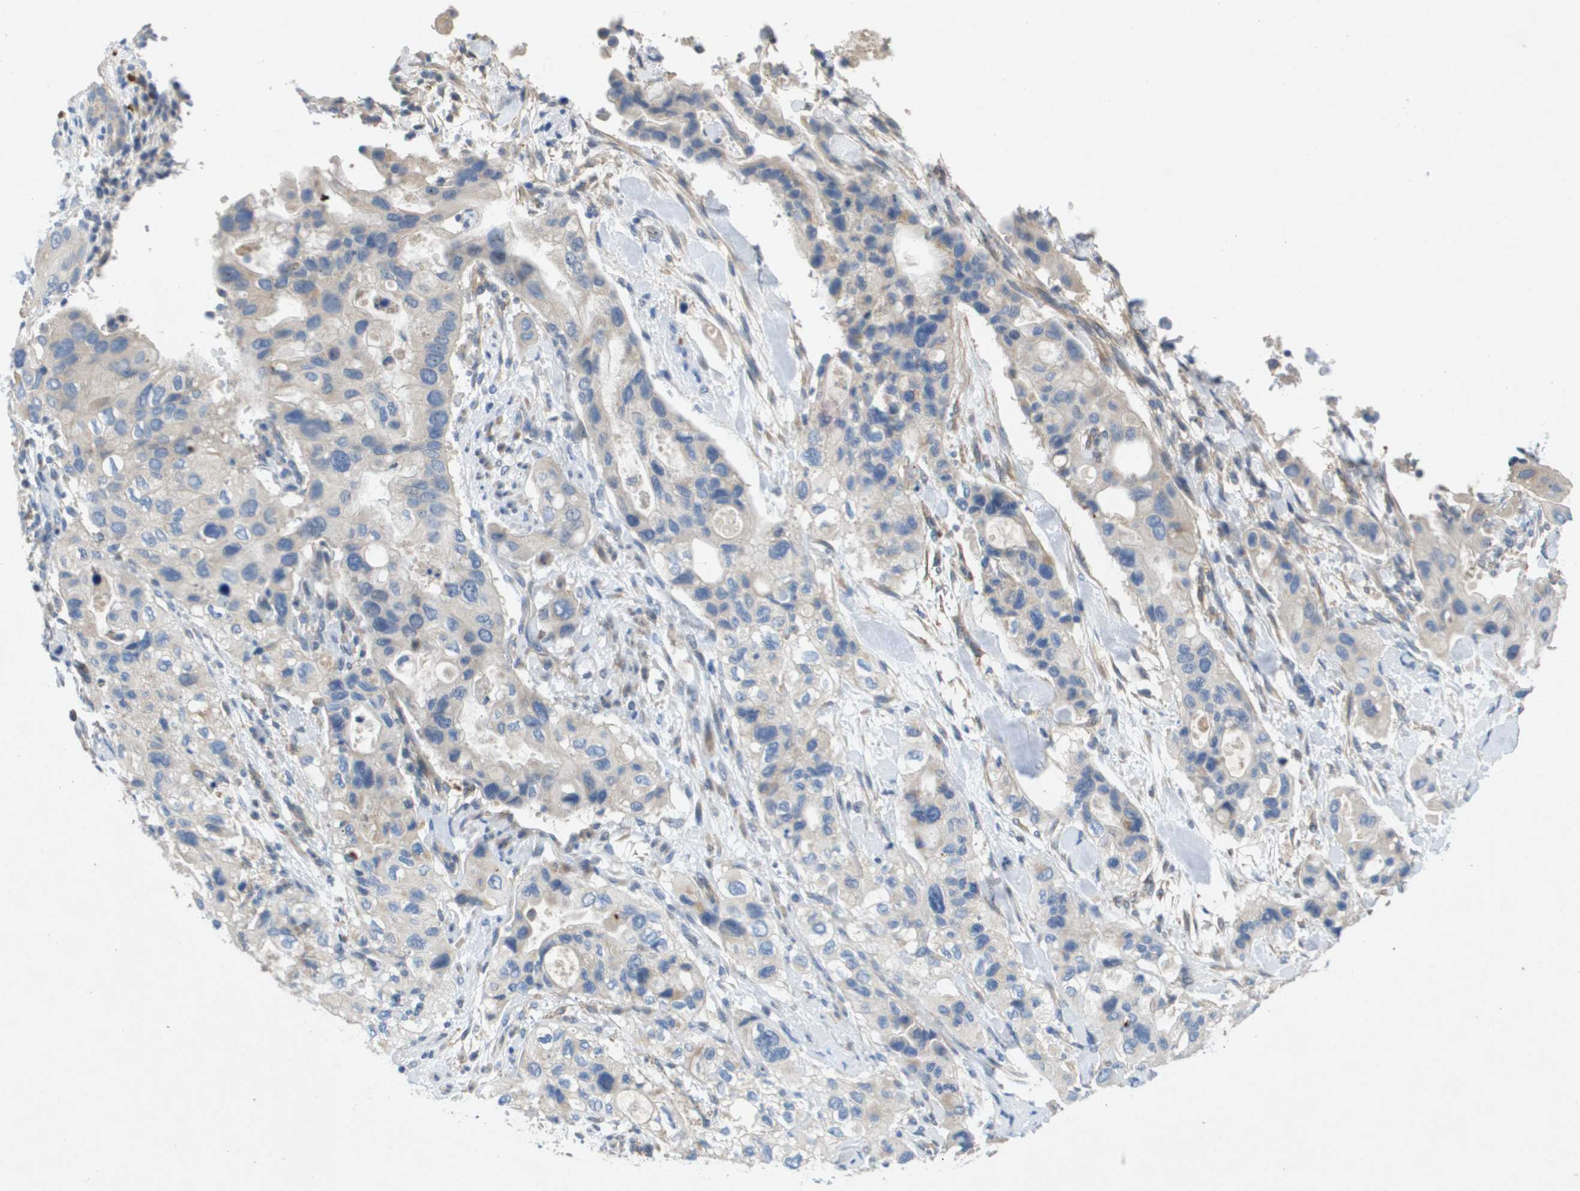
{"staining": {"intensity": "weak", "quantity": "<25%", "location": "cytoplasmic/membranous"}, "tissue": "pancreatic cancer", "cell_type": "Tumor cells", "image_type": "cancer", "snomed": [{"axis": "morphology", "description": "Adenocarcinoma, NOS"}, {"axis": "topography", "description": "Pancreas"}], "caption": "Tumor cells show no significant expression in pancreatic cancer.", "gene": "B3GNT5", "patient": {"sex": "female", "age": 56}}